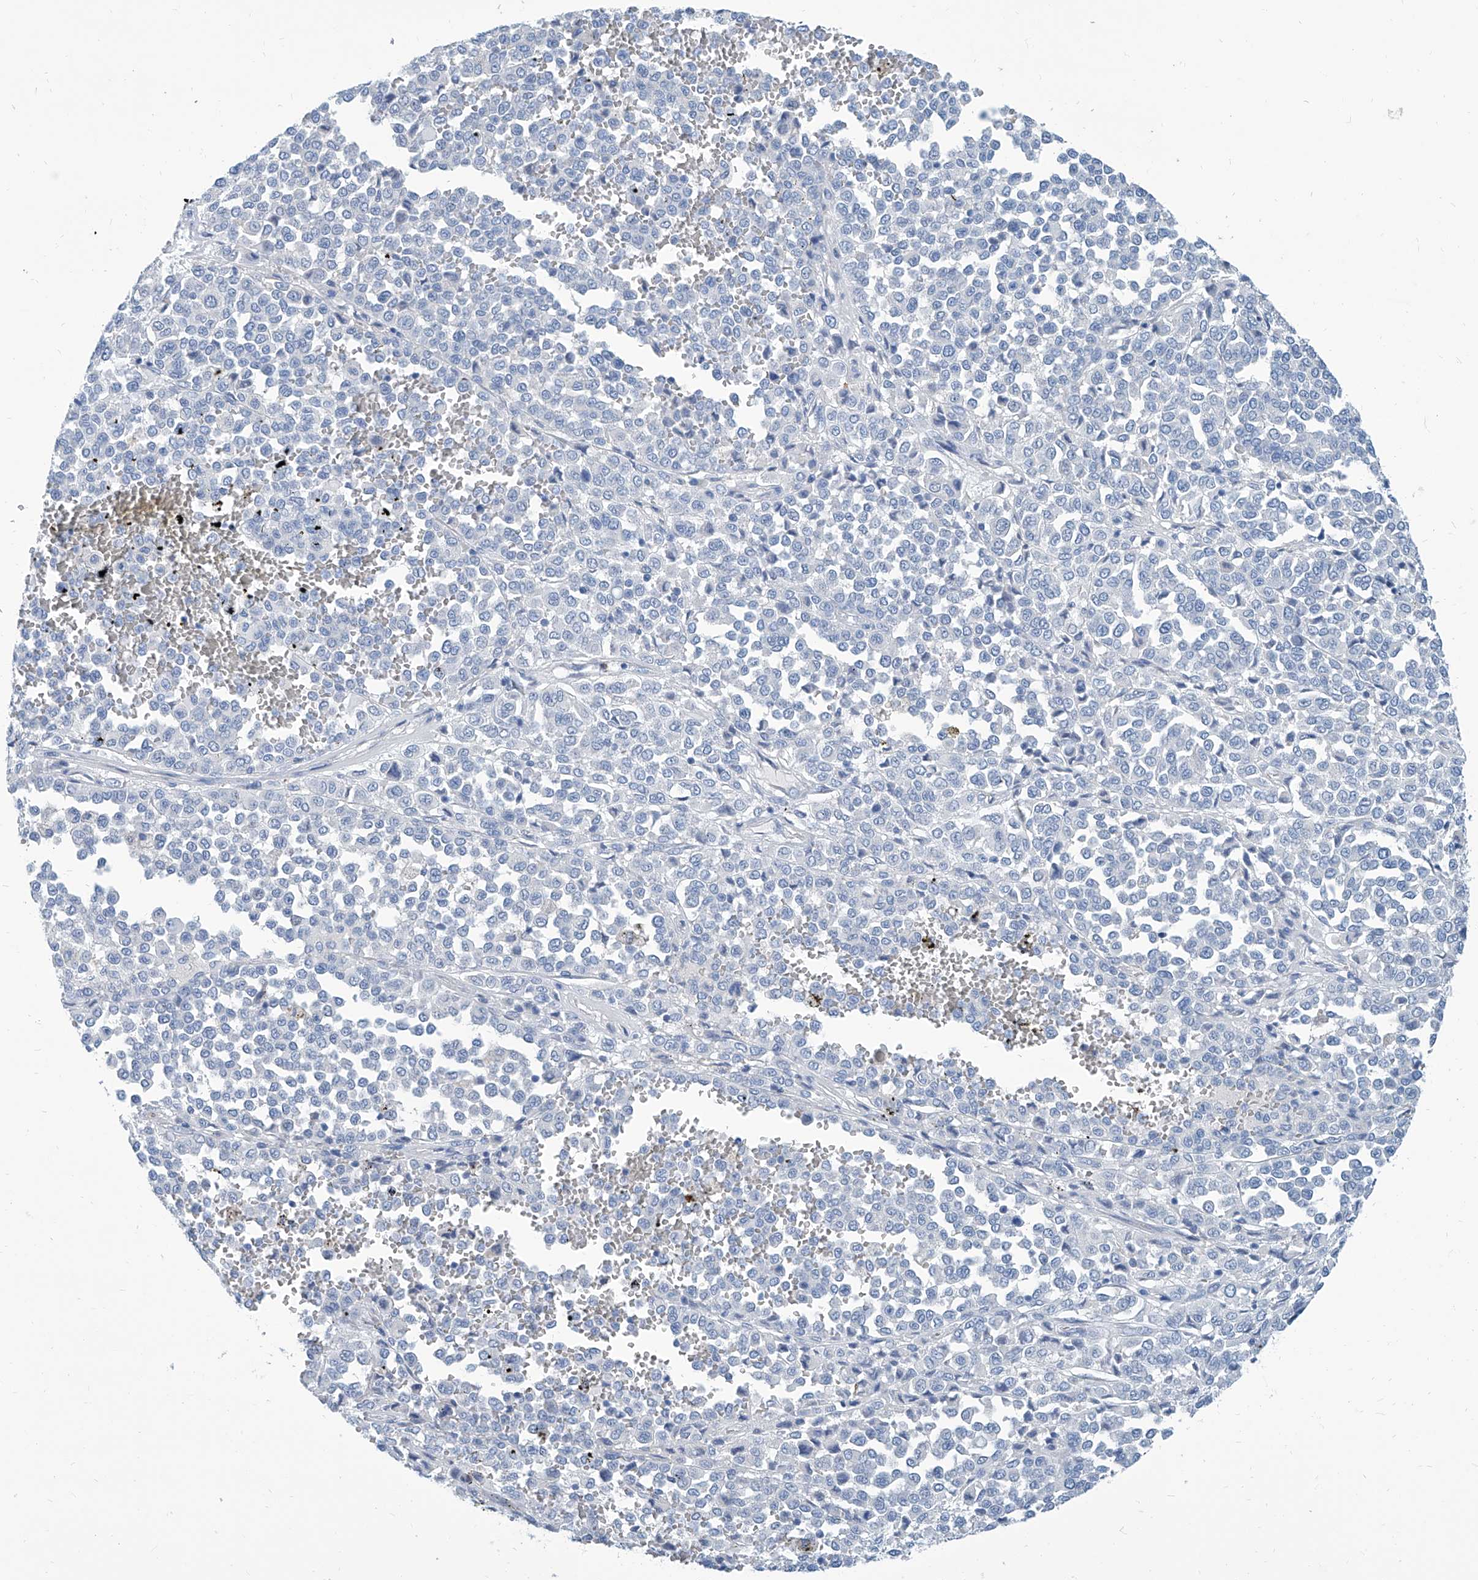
{"staining": {"intensity": "negative", "quantity": "none", "location": "none"}, "tissue": "melanoma", "cell_type": "Tumor cells", "image_type": "cancer", "snomed": [{"axis": "morphology", "description": "Malignant melanoma, Metastatic site"}, {"axis": "topography", "description": "Pancreas"}], "caption": "There is no significant expression in tumor cells of malignant melanoma (metastatic site).", "gene": "ZNF519", "patient": {"sex": "female", "age": 30}}